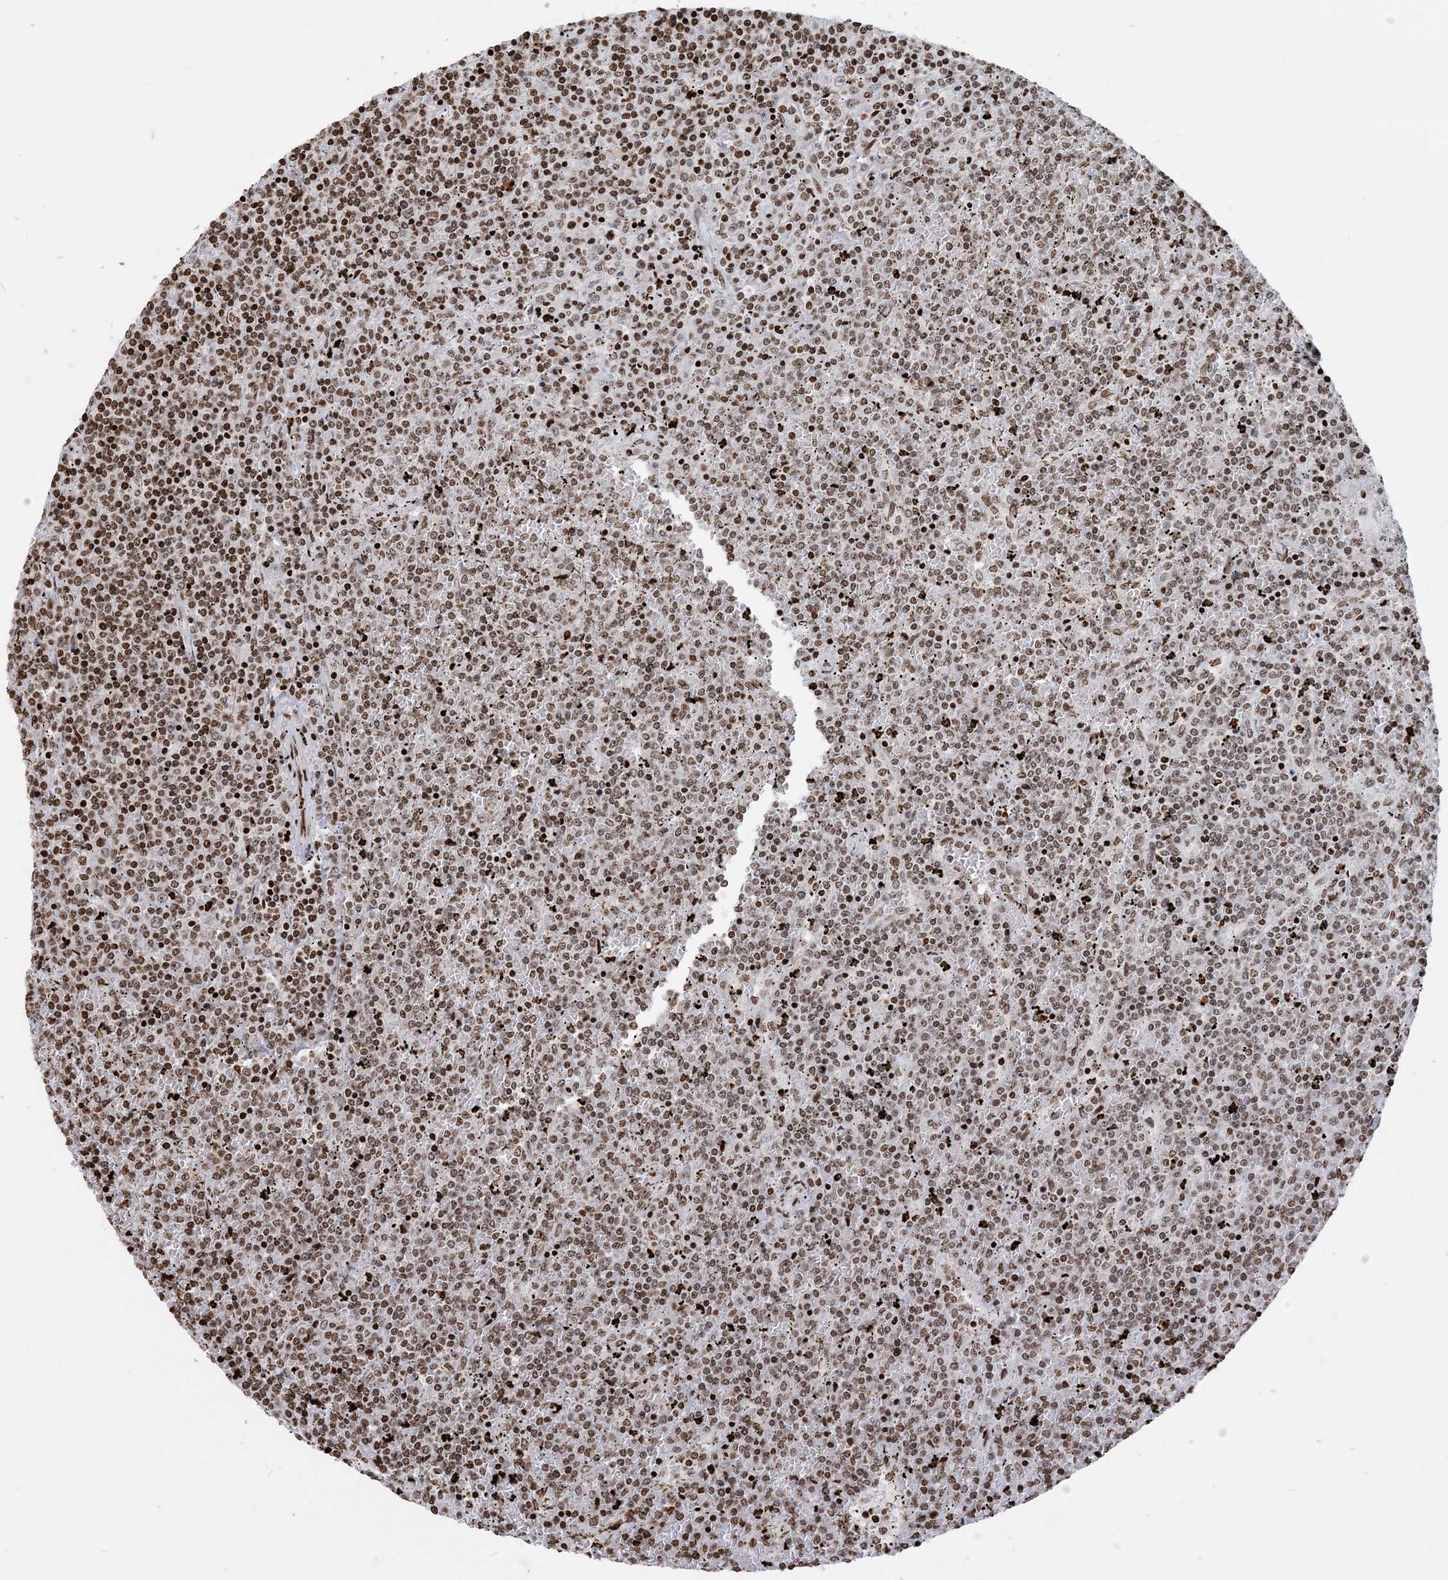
{"staining": {"intensity": "moderate", "quantity": ">75%", "location": "nuclear"}, "tissue": "lymphoma", "cell_type": "Tumor cells", "image_type": "cancer", "snomed": [{"axis": "morphology", "description": "Malignant lymphoma, non-Hodgkin's type, Low grade"}, {"axis": "topography", "description": "Spleen"}], "caption": "A brown stain labels moderate nuclear expression of a protein in human low-grade malignant lymphoma, non-Hodgkin's type tumor cells. The staining was performed using DAB (3,3'-diaminobenzidine), with brown indicating positive protein expression. Nuclei are stained blue with hematoxylin.", "gene": "H3-3B", "patient": {"sex": "female", "age": 19}}